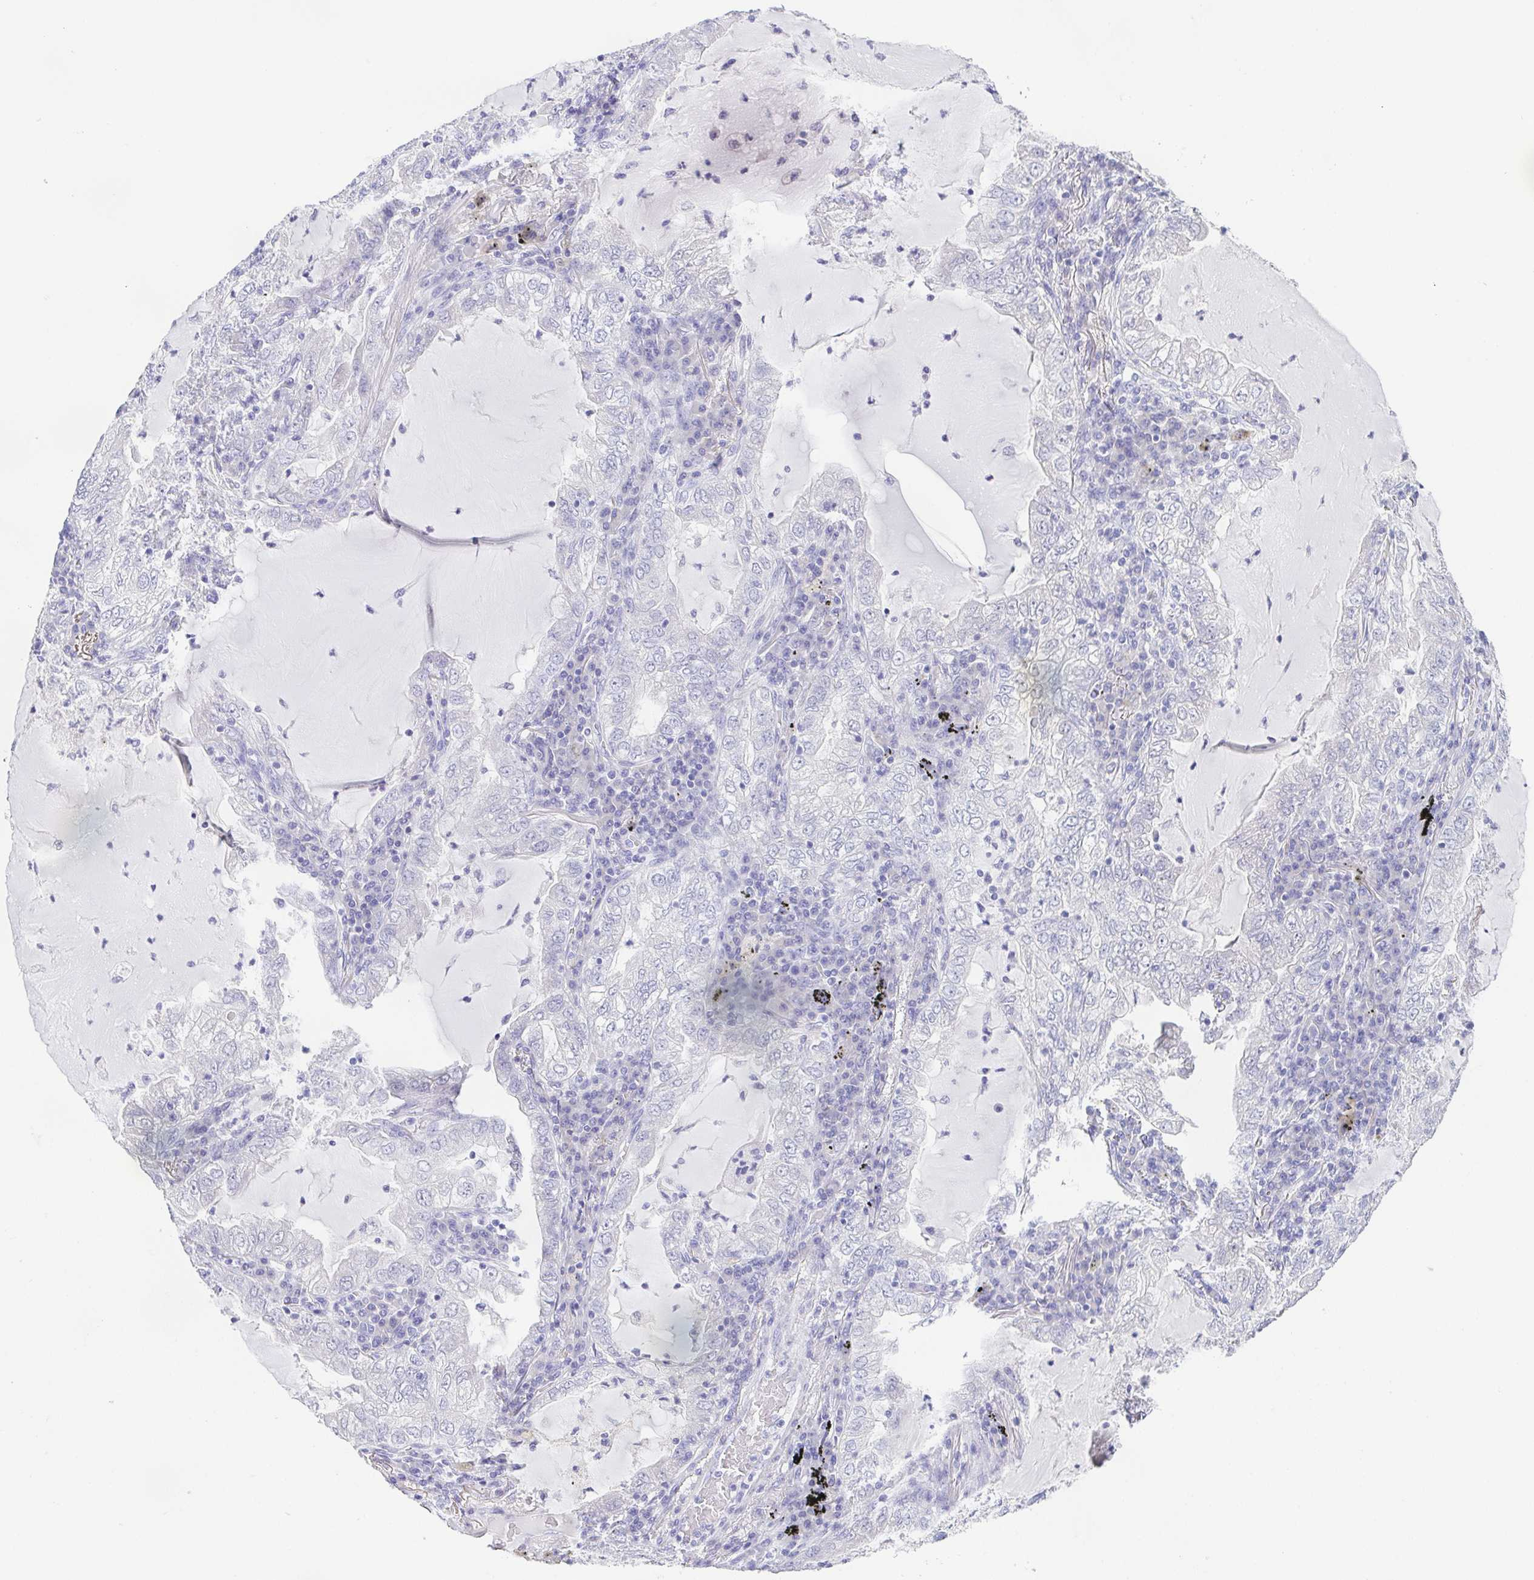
{"staining": {"intensity": "negative", "quantity": "none", "location": "none"}, "tissue": "lung cancer", "cell_type": "Tumor cells", "image_type": "cancer", "snomed": [{"axis": "morphology", "description": "Adenocarcinoma, NOS"}, {"axis": "topography", "description": "Lung"}], "caption": "Immunohistochemistry (IHC) photomicrograph of lung cancer stained for a protein (brown), which displays no staining in tumor cells.", "gene": "HAPLN2", "patient": {"sex": "female", "age": 73}}